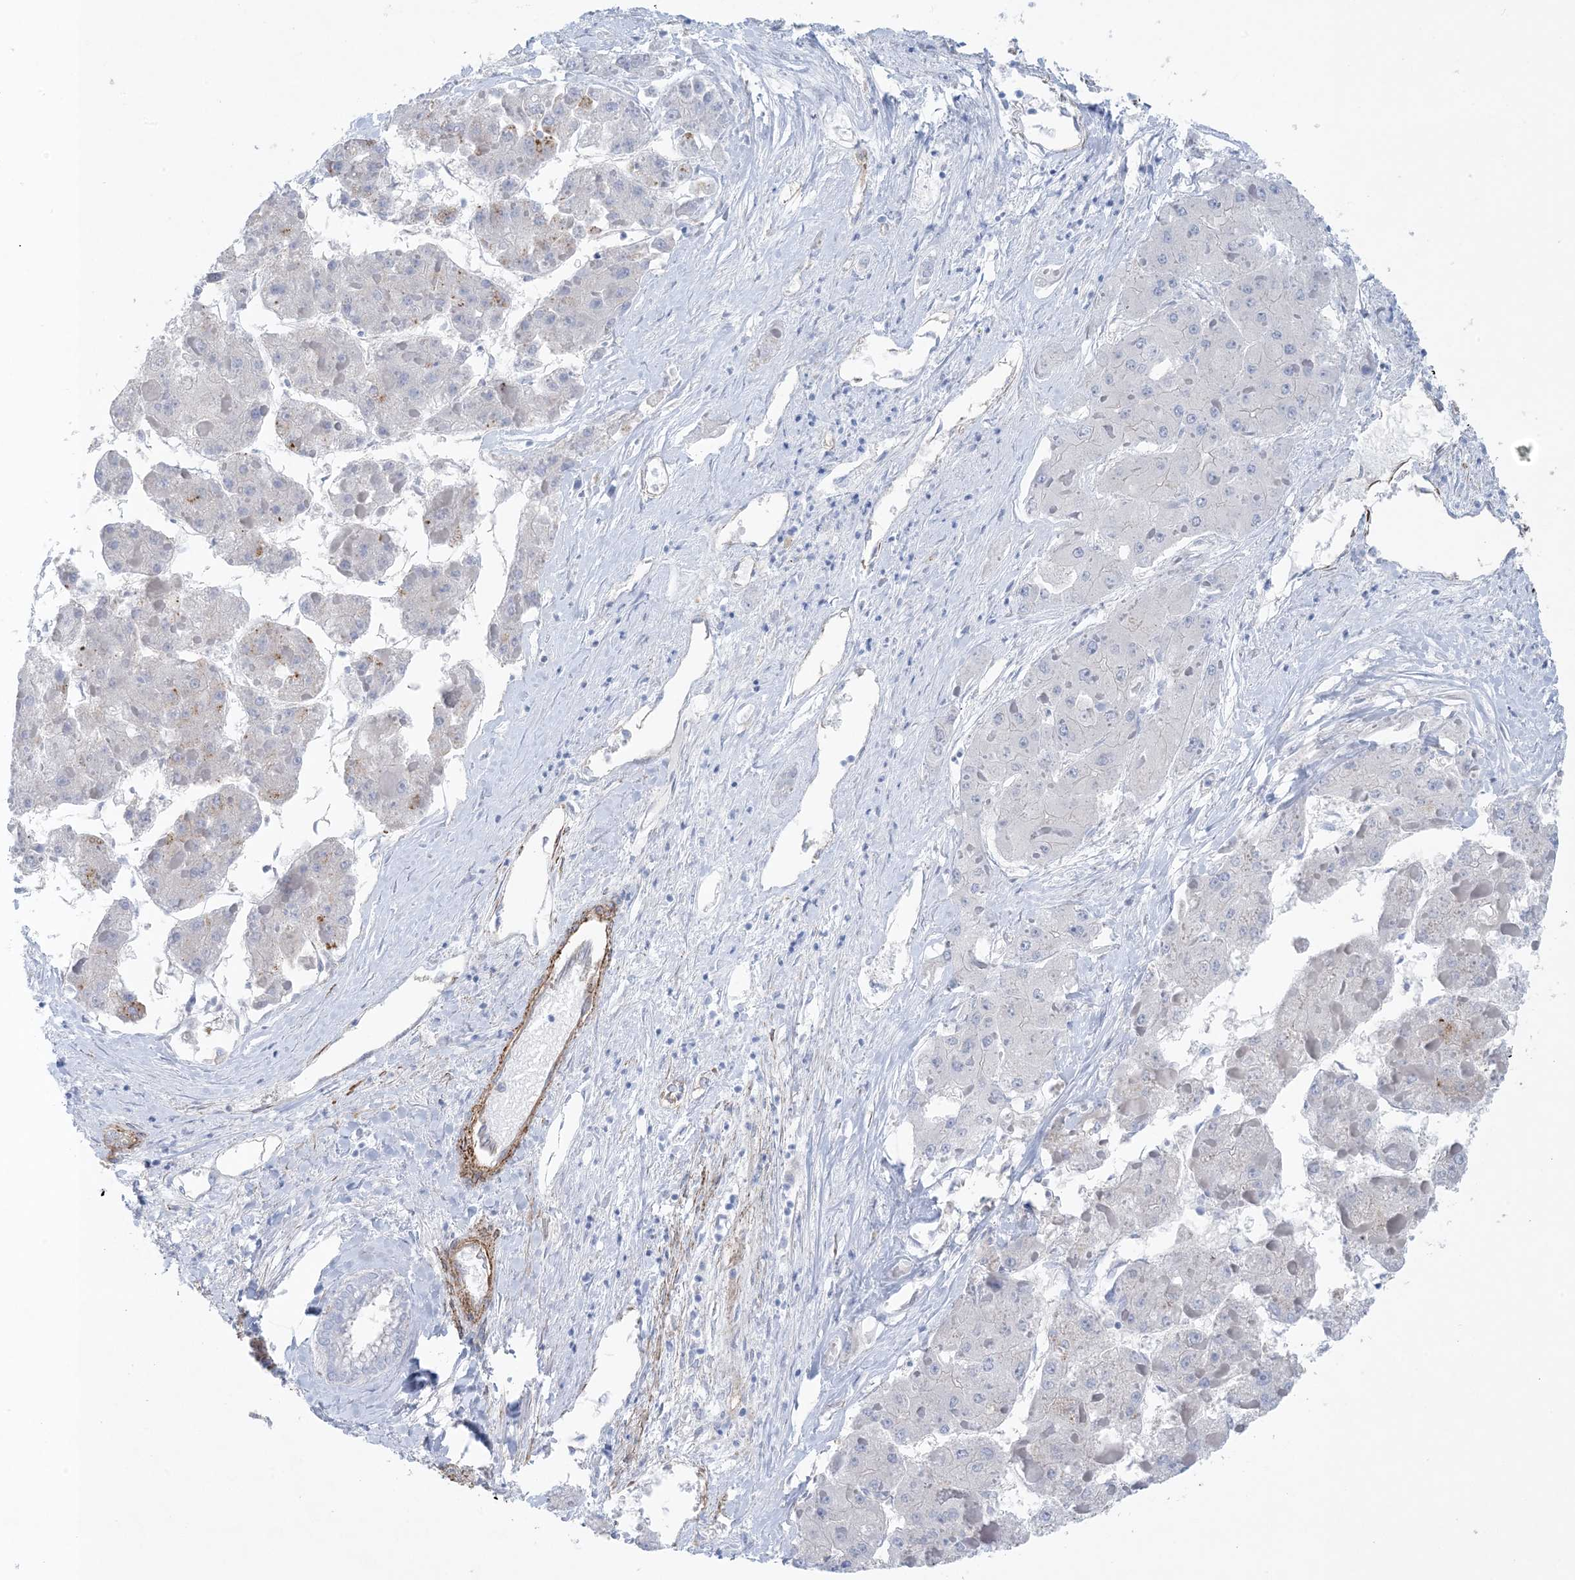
{"staining": {"intensity": "negative", "quantity": "none", "location": "none"}, "tissue": "liver cancer", "cell_type": "Tumor cells", "image_type": "cancer", "snomed": [{"axis": "morphology", "description": "Carcinoma, Hepatocellular, NOS"}, {"axis": "topography", "description": "Liver"}], "caption": "Photomicrograph shows no significant protein staining in tumor cells of hepatocellular carcinoma (liver). (DAB immunohistochemistry with hematoxylin counter stain).", "gene": "SHANK1", "patient": {"sex": "female", "age": 73}}